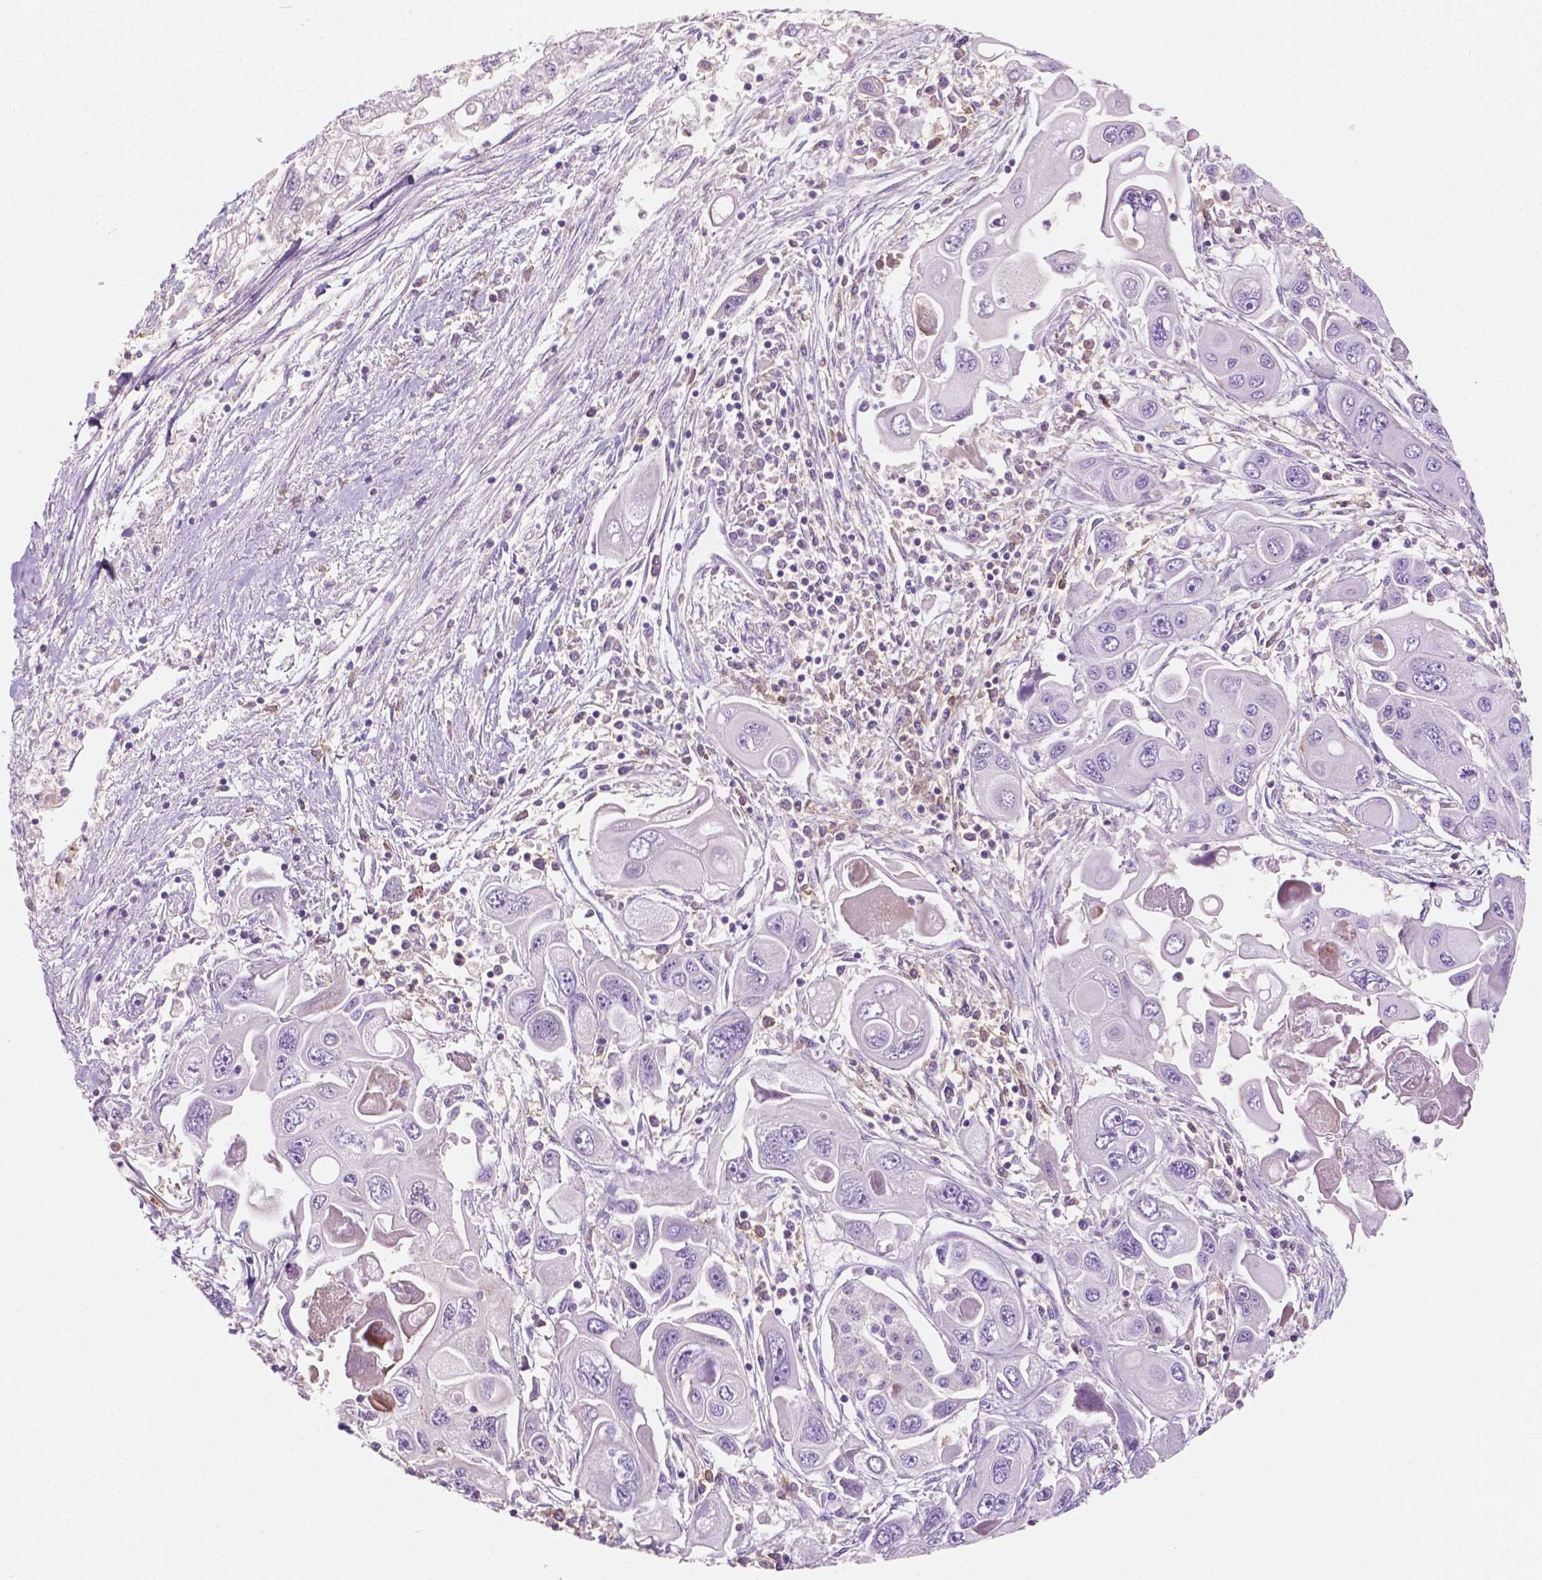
{"staining": {"intensity": "negative", "quantity": "none", "location": "none"}, "tissue": "pancreatic cancer", "cell_type": "Tumor cells", "image_type": "cancer", "snomed": [{"axis": "morphology", "description": "Adenocarcinoma, NOS"}, {"axis": "topography", "description": "Pancreas"}], "caption": "Protein analysis of pancreatic cancer displays no significant positivity in tumor cells. (Brightfield microscopy of DAB IHC at high magnification).", "gene": "SEMA4A", "patient": {"sex": "male", "age": 70}}